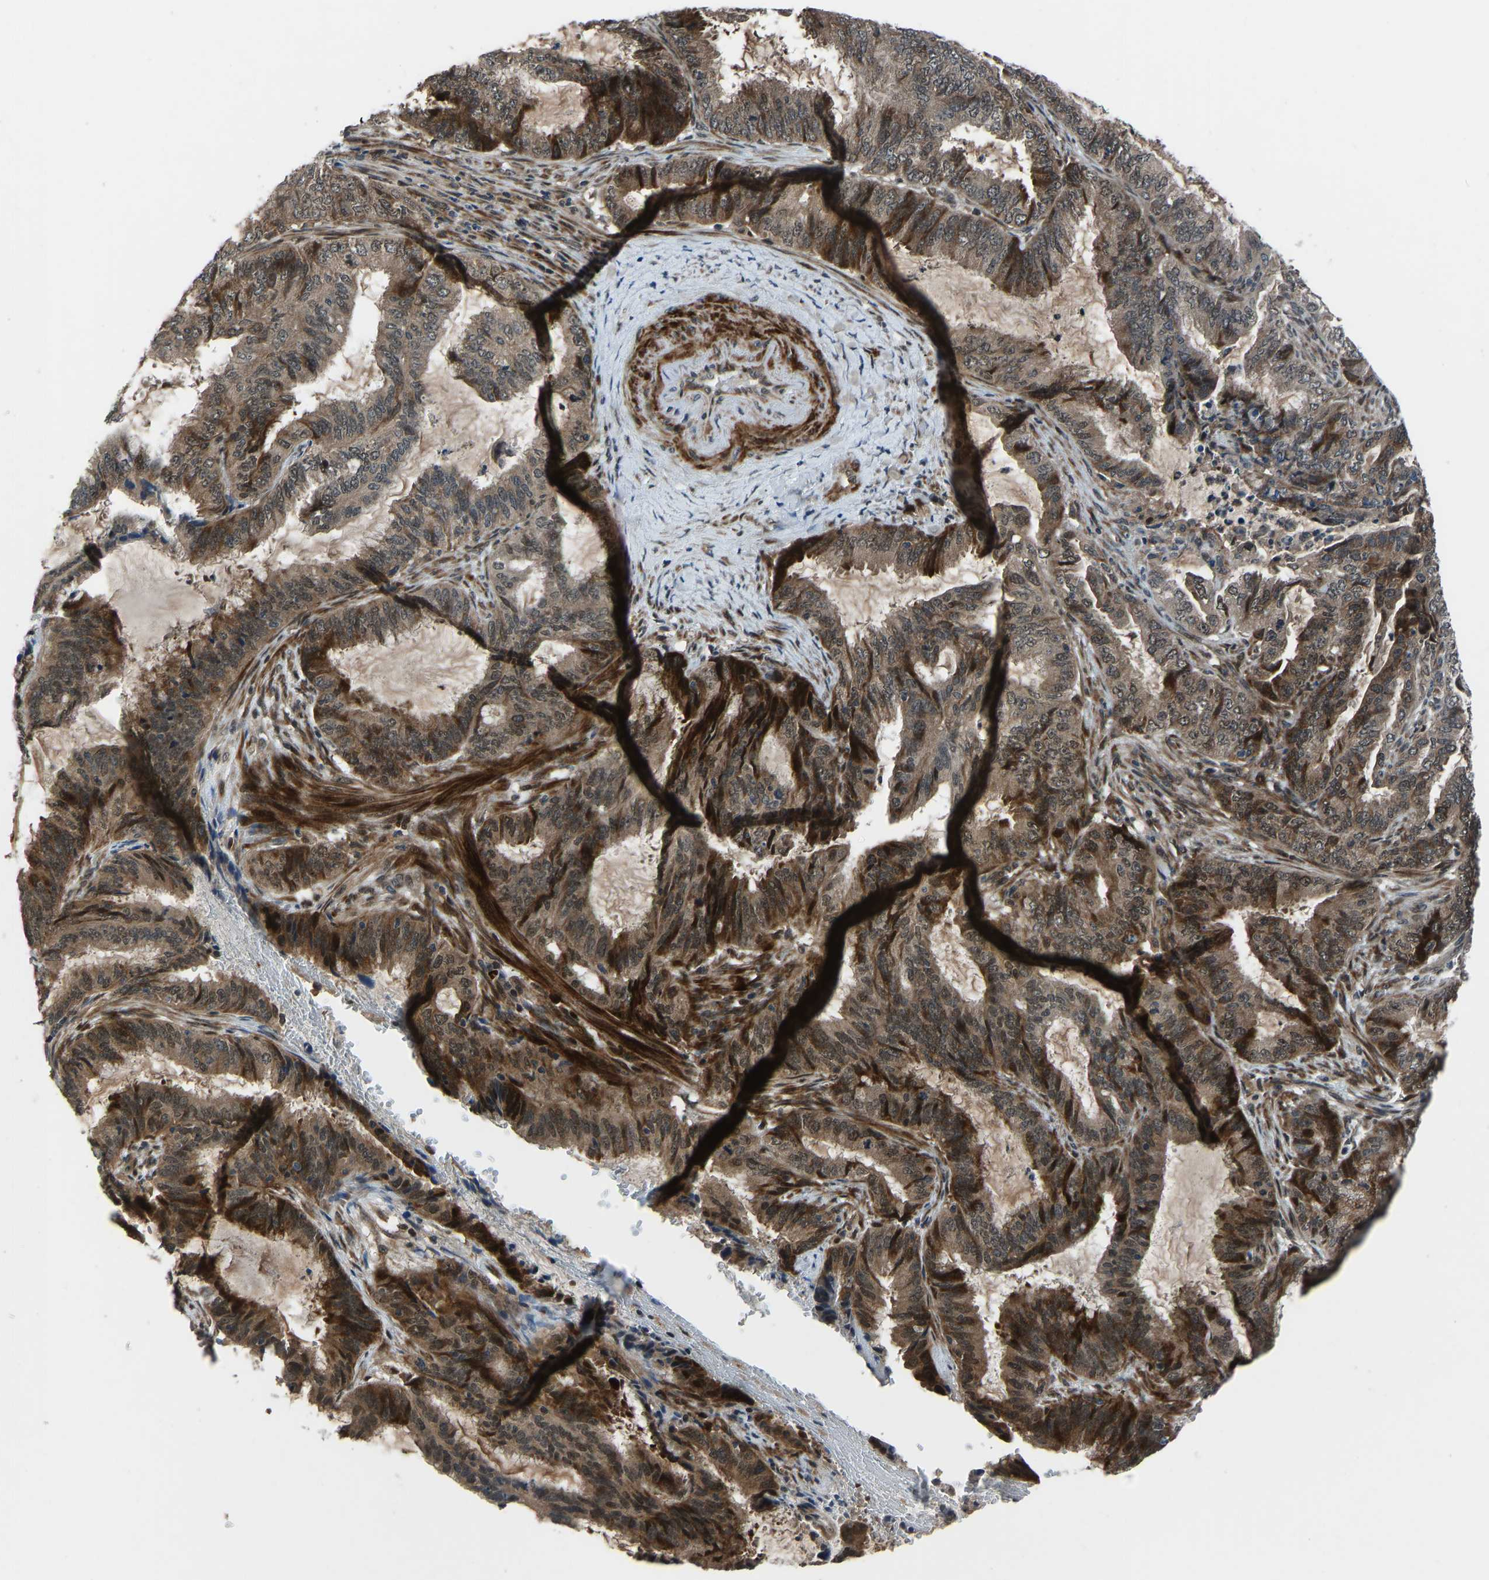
{"staining": {"intensity": "moderate", "quantity": ">75%", "location": "cytoplasmic/membranous,nuclear"}, "tissue": "endometrial cancer", "cell_type": "Tumor cells", "image_type": "cancer", "snomed": [{"axis": "morphology", "description": "Adenocarcinoma, NOS"}, {"axis": "topography", "description": "Endometrium"}], "caption": "DAB immunohistochemical staining of human endometrial cancer (adenocarcinoma) reveals moderate cytoplasmic/membranous and nuclear protein expression in about >75% of tumor cells.", "gene": "RLIM", "patient": {"sex": "female", "age": 51}}